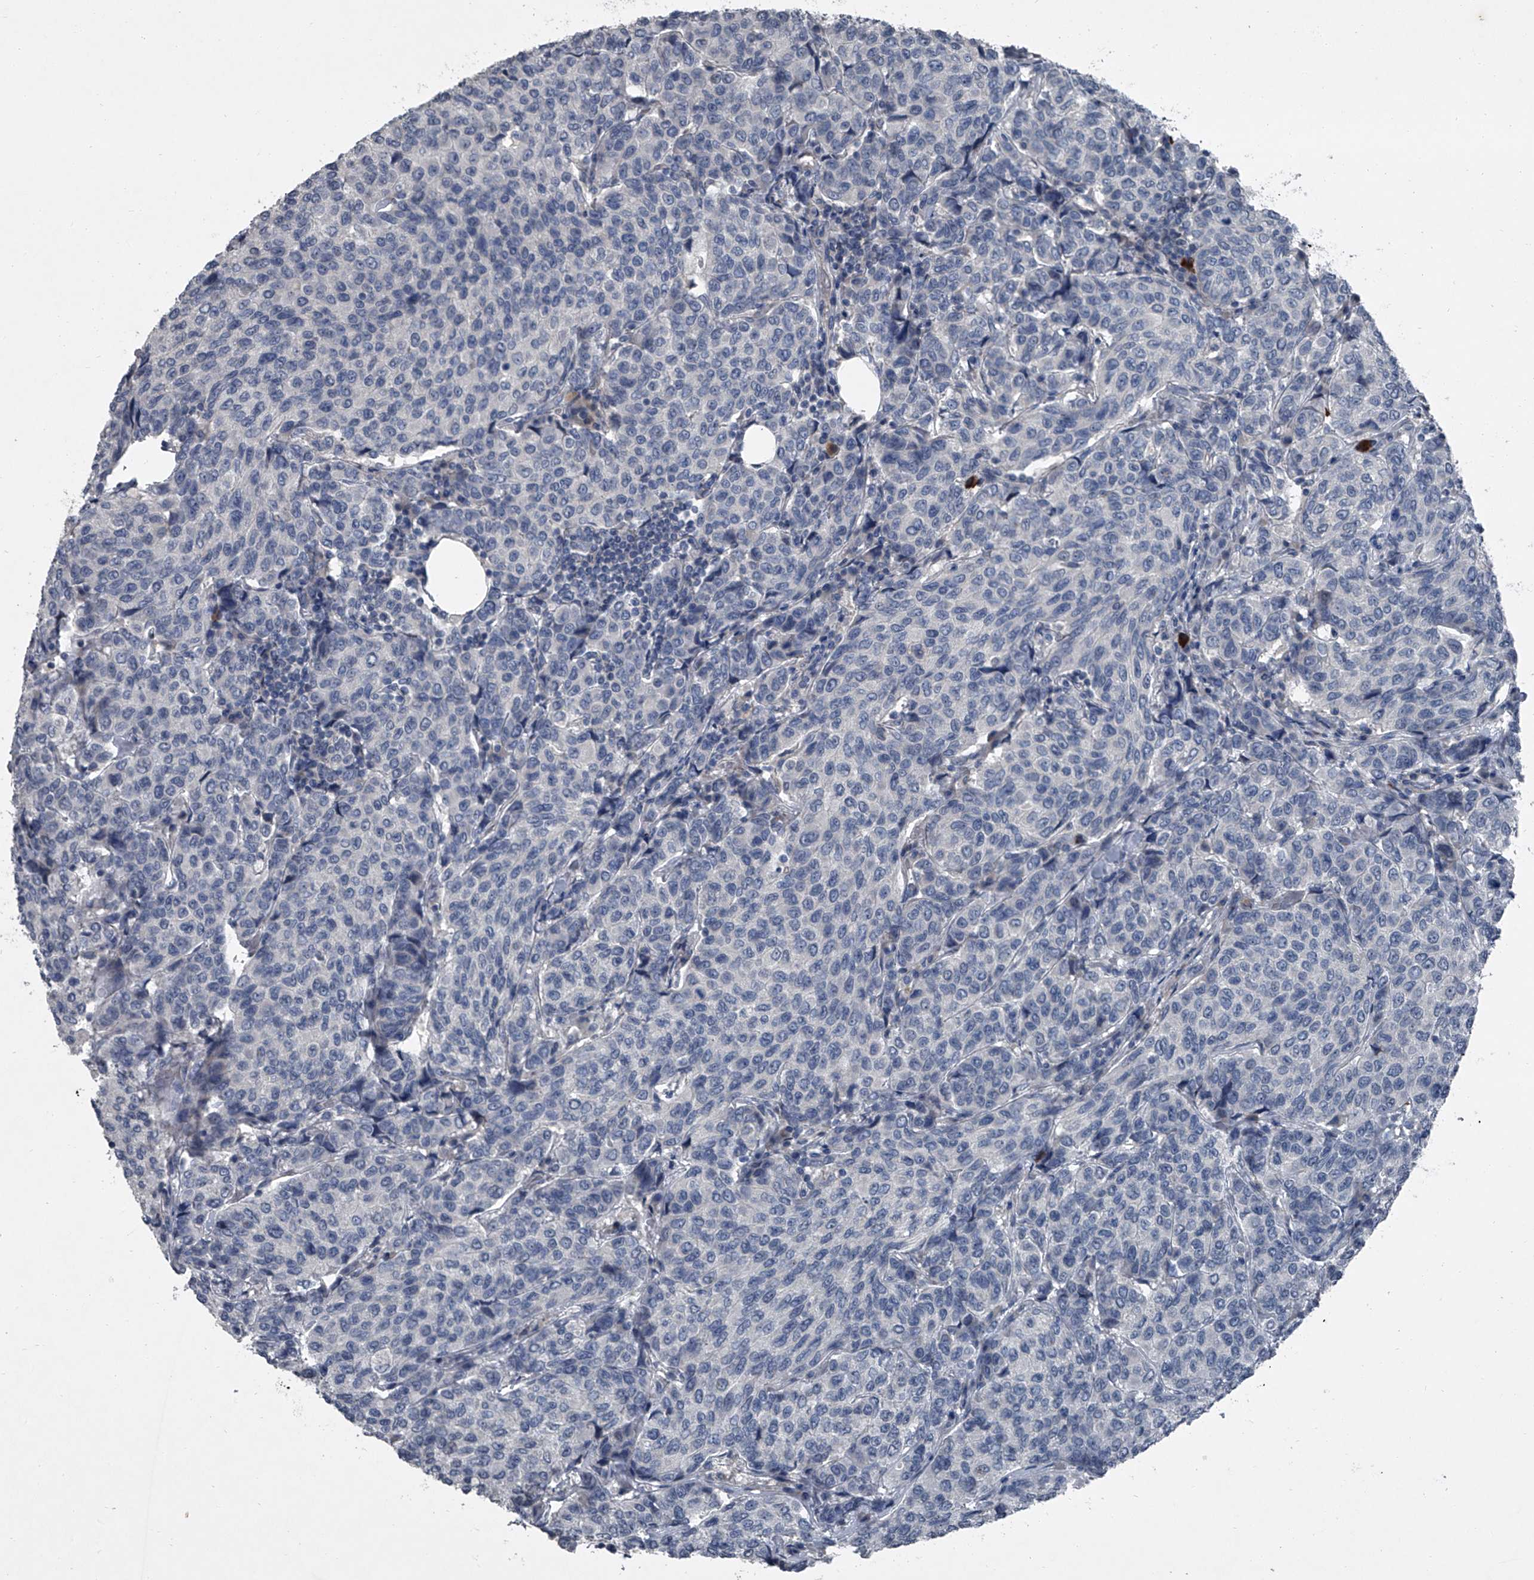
{"staining": {"intensity": "negative", "quantity": "none", "location": "none"}, "tissue": "breast cancer", "cell_type": "Tumor cells", "image_type": "cancer", "snomed": [{"axis": "morphology", "description": "Duct carcinoma"}, {"axis": "topography", "description": "Breast"}], "caption": "Histopathology image shows no significant protein expression in tumor cells of infiltrating ductal carcinoma (breast).", "gene": "HEPHL1", "patient": {"sex": "female", "age": 55}}